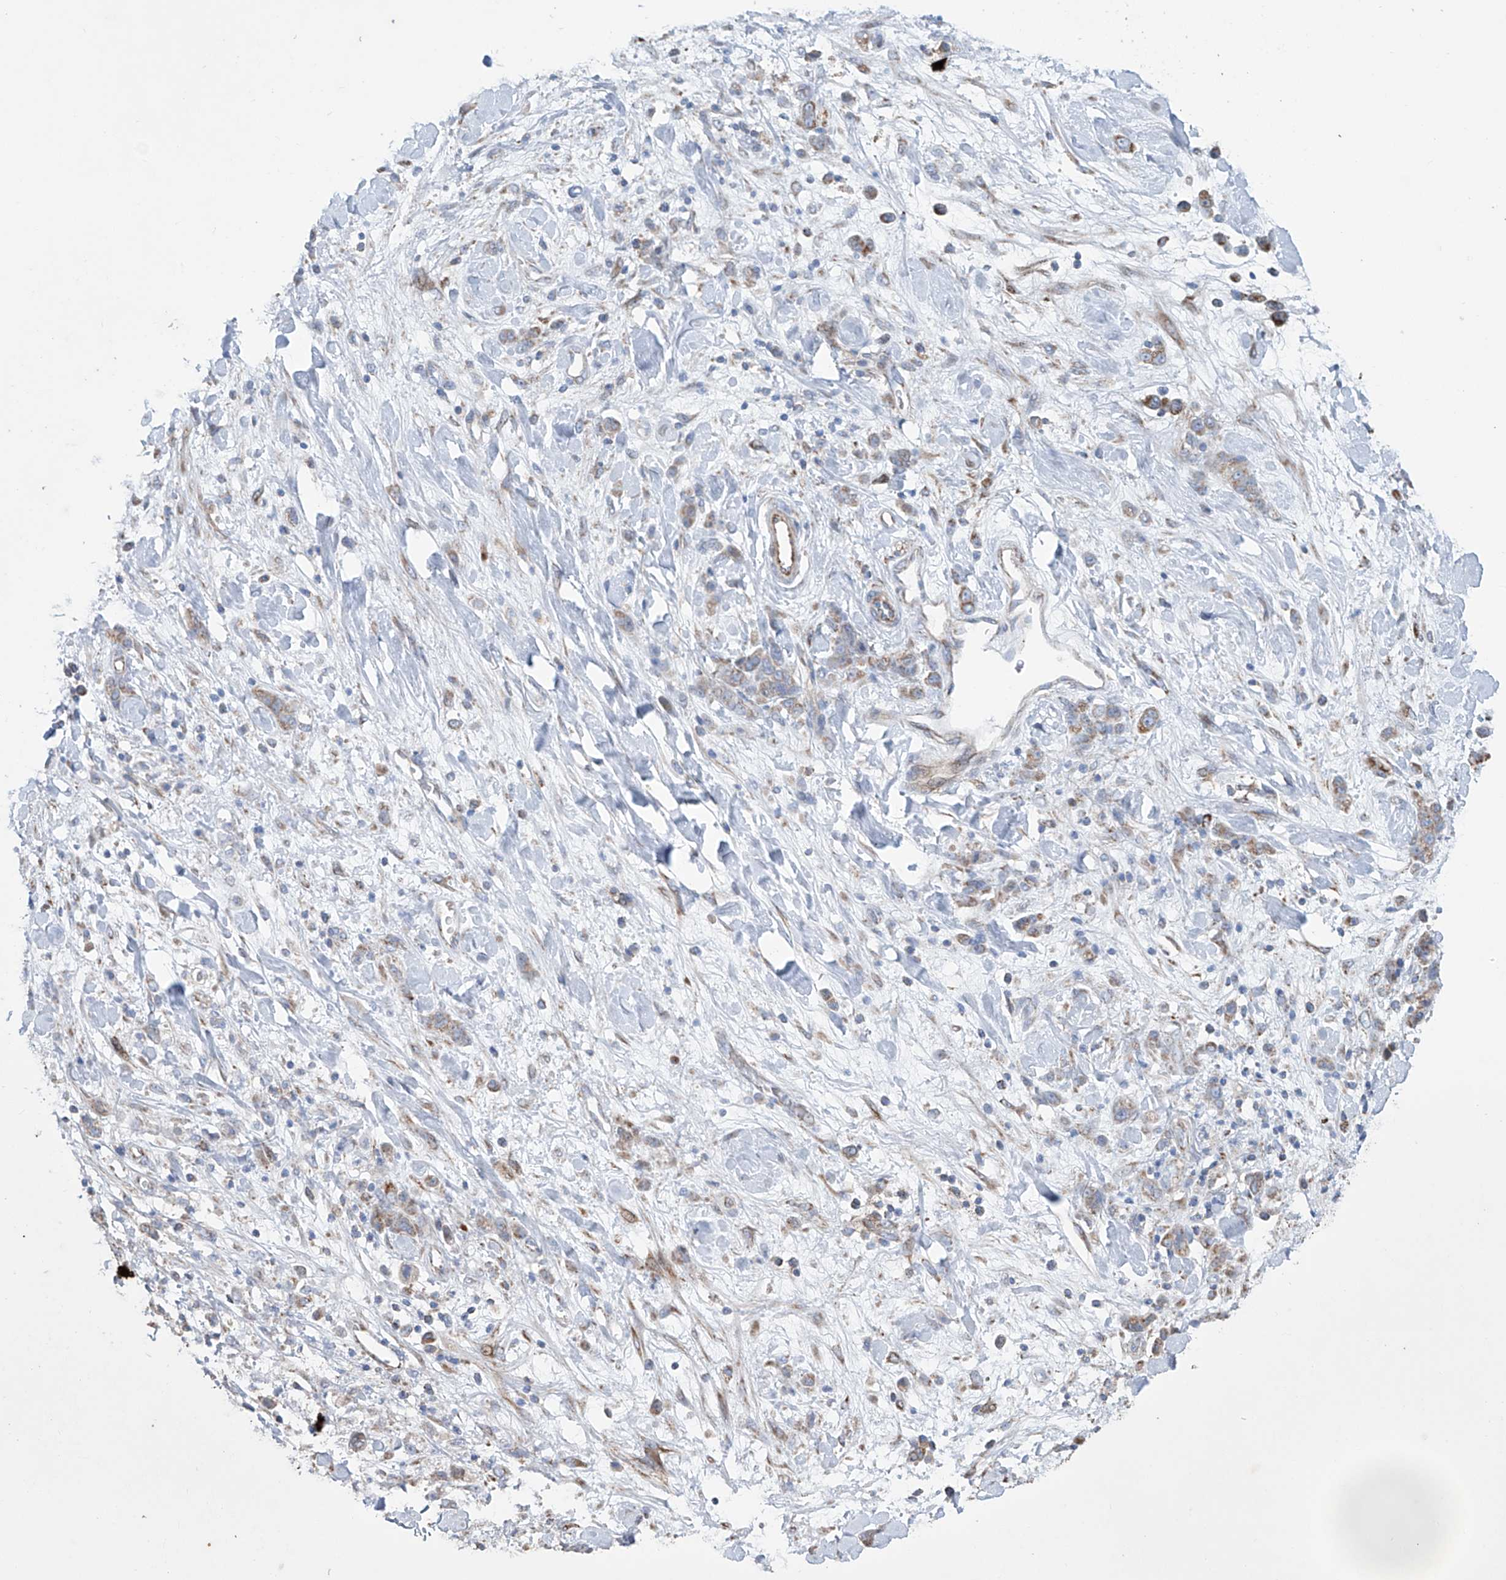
{"staining": {"intensity": "moderate", "quantity": "25%-75%", "location": "cytoplasmic/membranous"}, "tissue": "stomach cancer", "cell_type": "Tumor cells", "image_type": "cancer", "snomed": [{"axis": "morphology", "description": "Normal tissue, NOS"}, {"axis": "morphology", "description": "Adenocarcinoma, NOS"}, {"axis": "topography", "description": "Stomach"}], "caption": "Immunohistochemistry (IHC) histopathology image of human stomach cancer stained for a protein (brown), which shows medium levels of moderate cytoplasmic/membranous expression in about 25%-75% of tumor cells.", "gene": "ALDH6A1", "patient": {"sex": "male", "age": 82}}